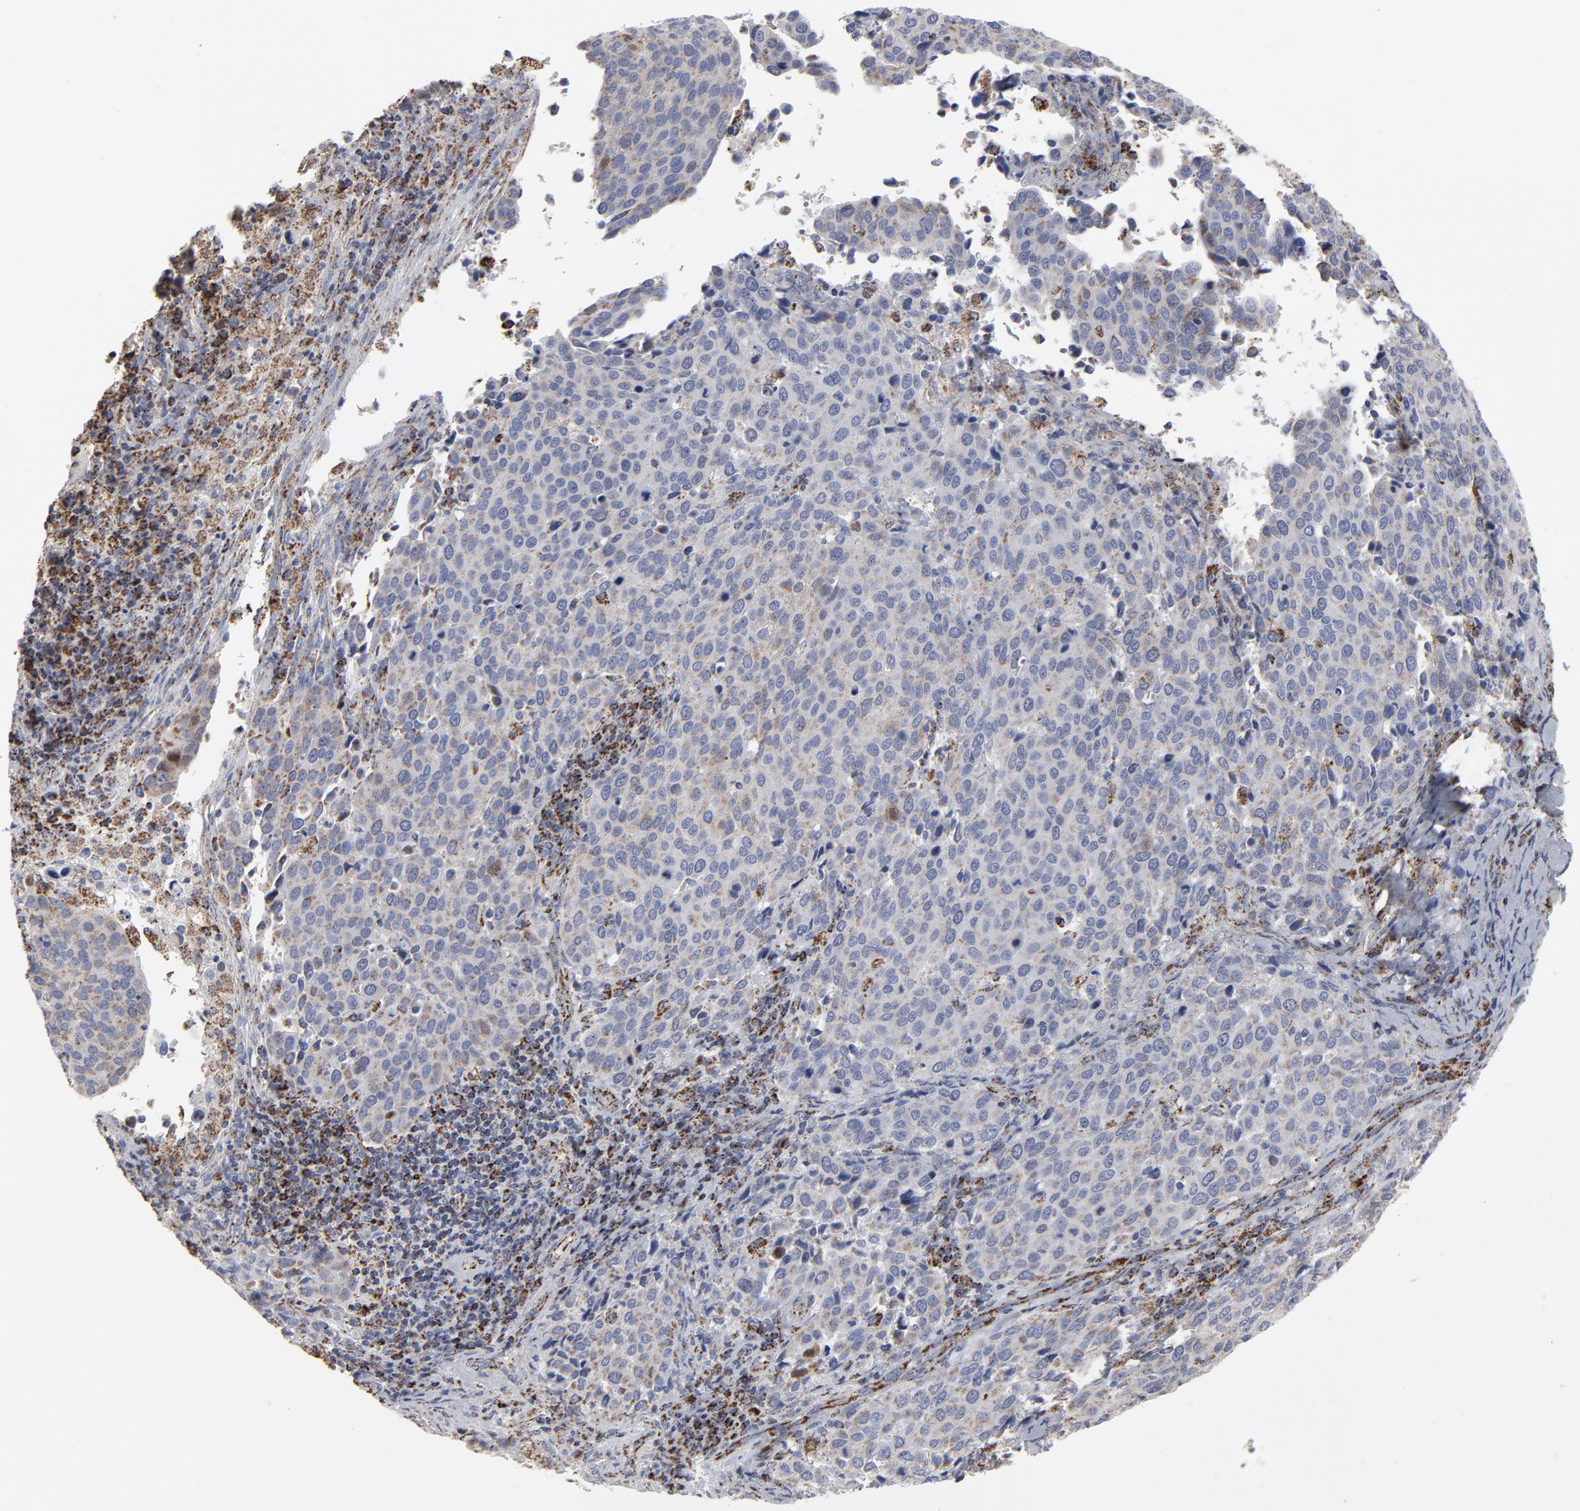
{"staining": {"intensity": "negative", "quantity": "none", "location": "none"}, "tissue": "cervical cancer", "cell_type": "Tumor cells", "image_type": "cancer", "snomed": [{"axis": "morphology", "description": "Squamous cell carcinoma, NOS"}, {"axis": "topography", "description": "Cervix"}], "caption": "Cervical cancer was stained to show a protein in brown. There is no significant staining in tumor cells. The staining is performed using DAB (3,3'-diaminobenzidine) brown chromogen with nuclei counter-stained in using hematoxylin.", "gene": "TXNRD2", "patient": {"sex": "female", "age": 54}}